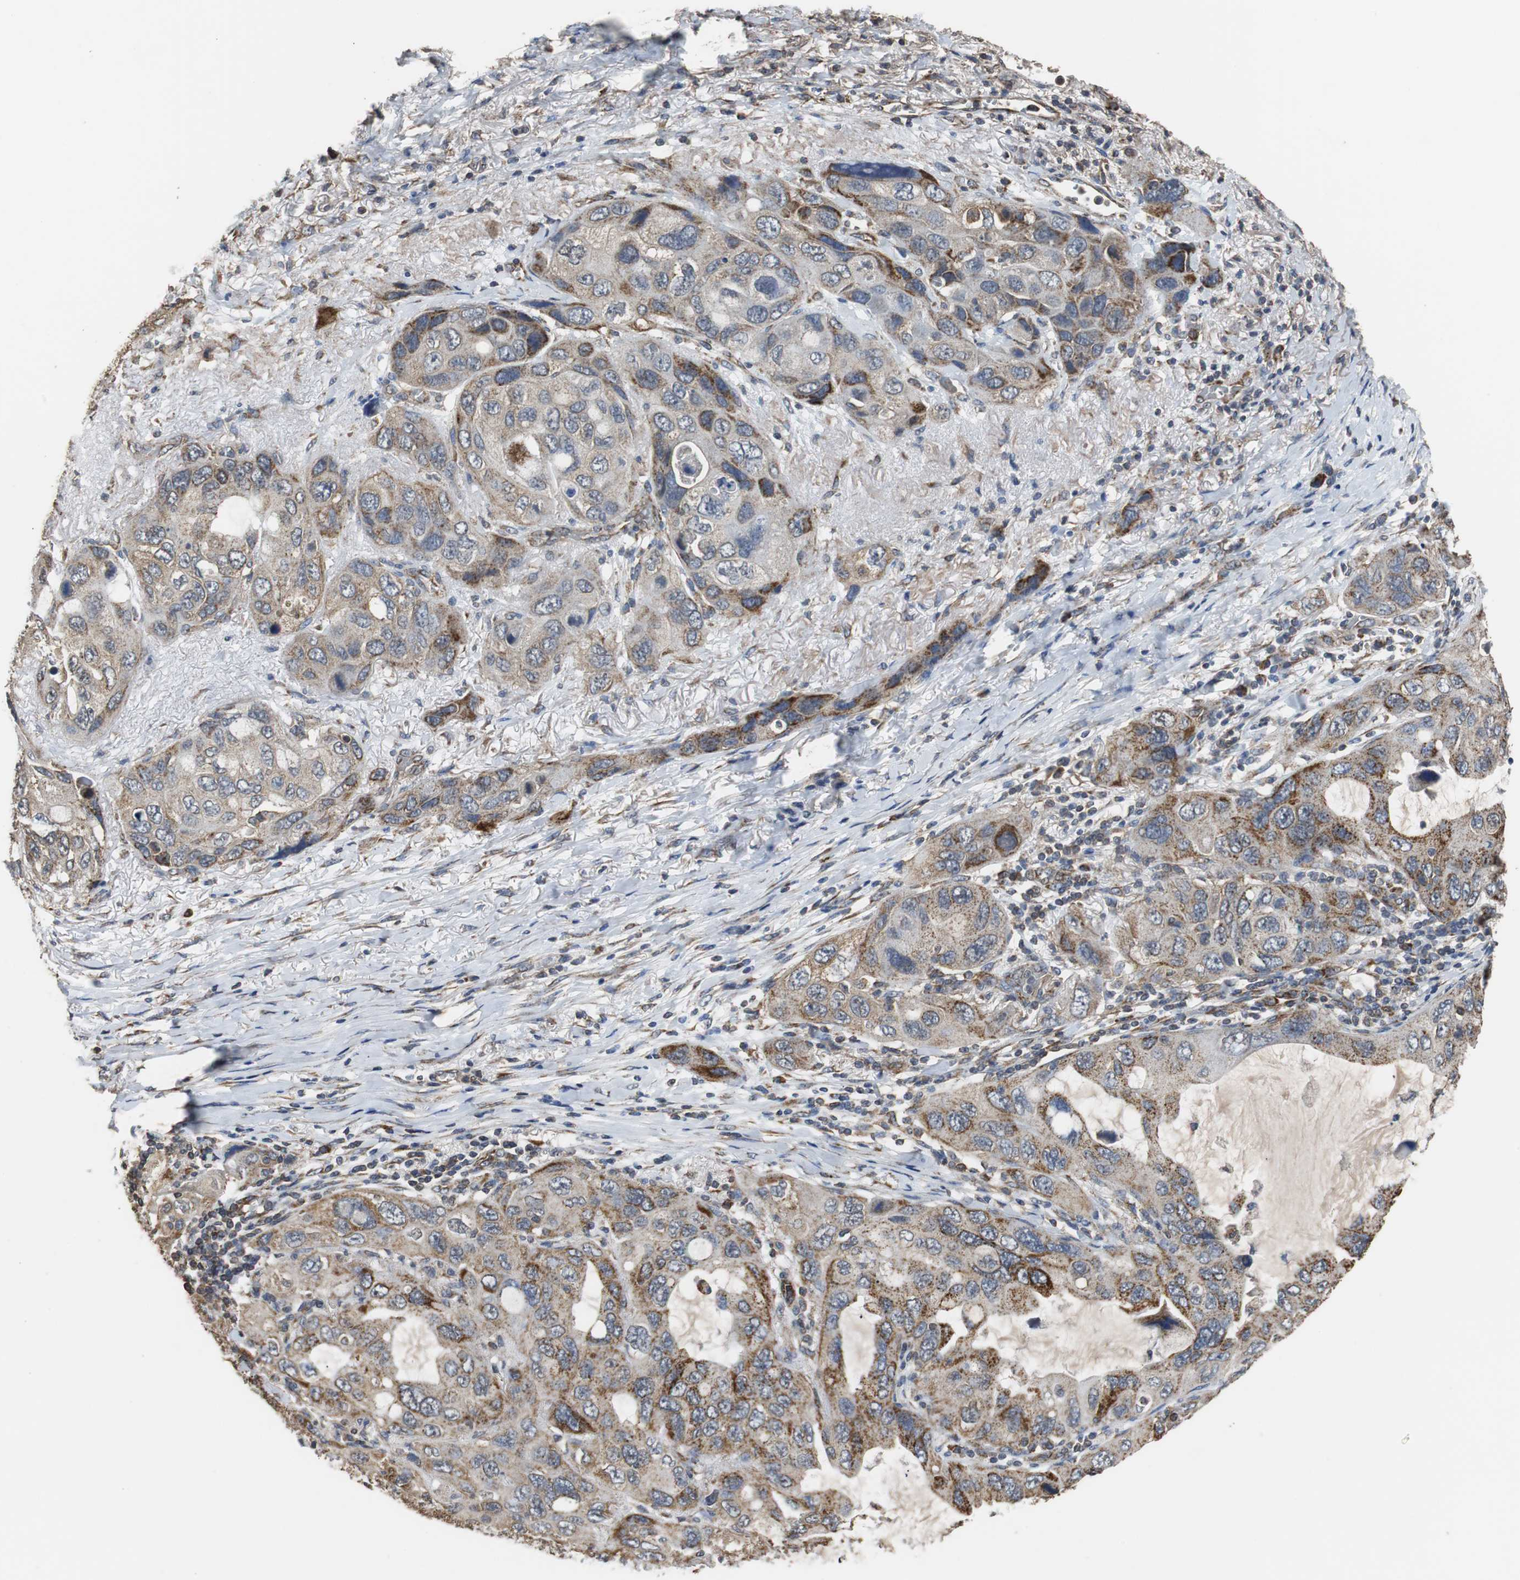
{"staining": {"intensity": "moderate", "quantity": "<25%", "location": "cytoplasmic/membranous"}, "tissue": "lung cancer", "cell_type": "Tumor cells", "image_type": "cancer", "snomed": [{"axis": "morphology", "description": "Squamous cell carcinoma, NOS"}, {"axis": "topography", "description": "Lung"}], "caption": "Squamous cell carcinoma (lung) tissue displays moderate cytoplasmic/membranous staining in approximately <25% of tumor cells, visualized by immunohistochemistry.", "gene": "NNT", "patient": {"sex": "female", "age": 73}}